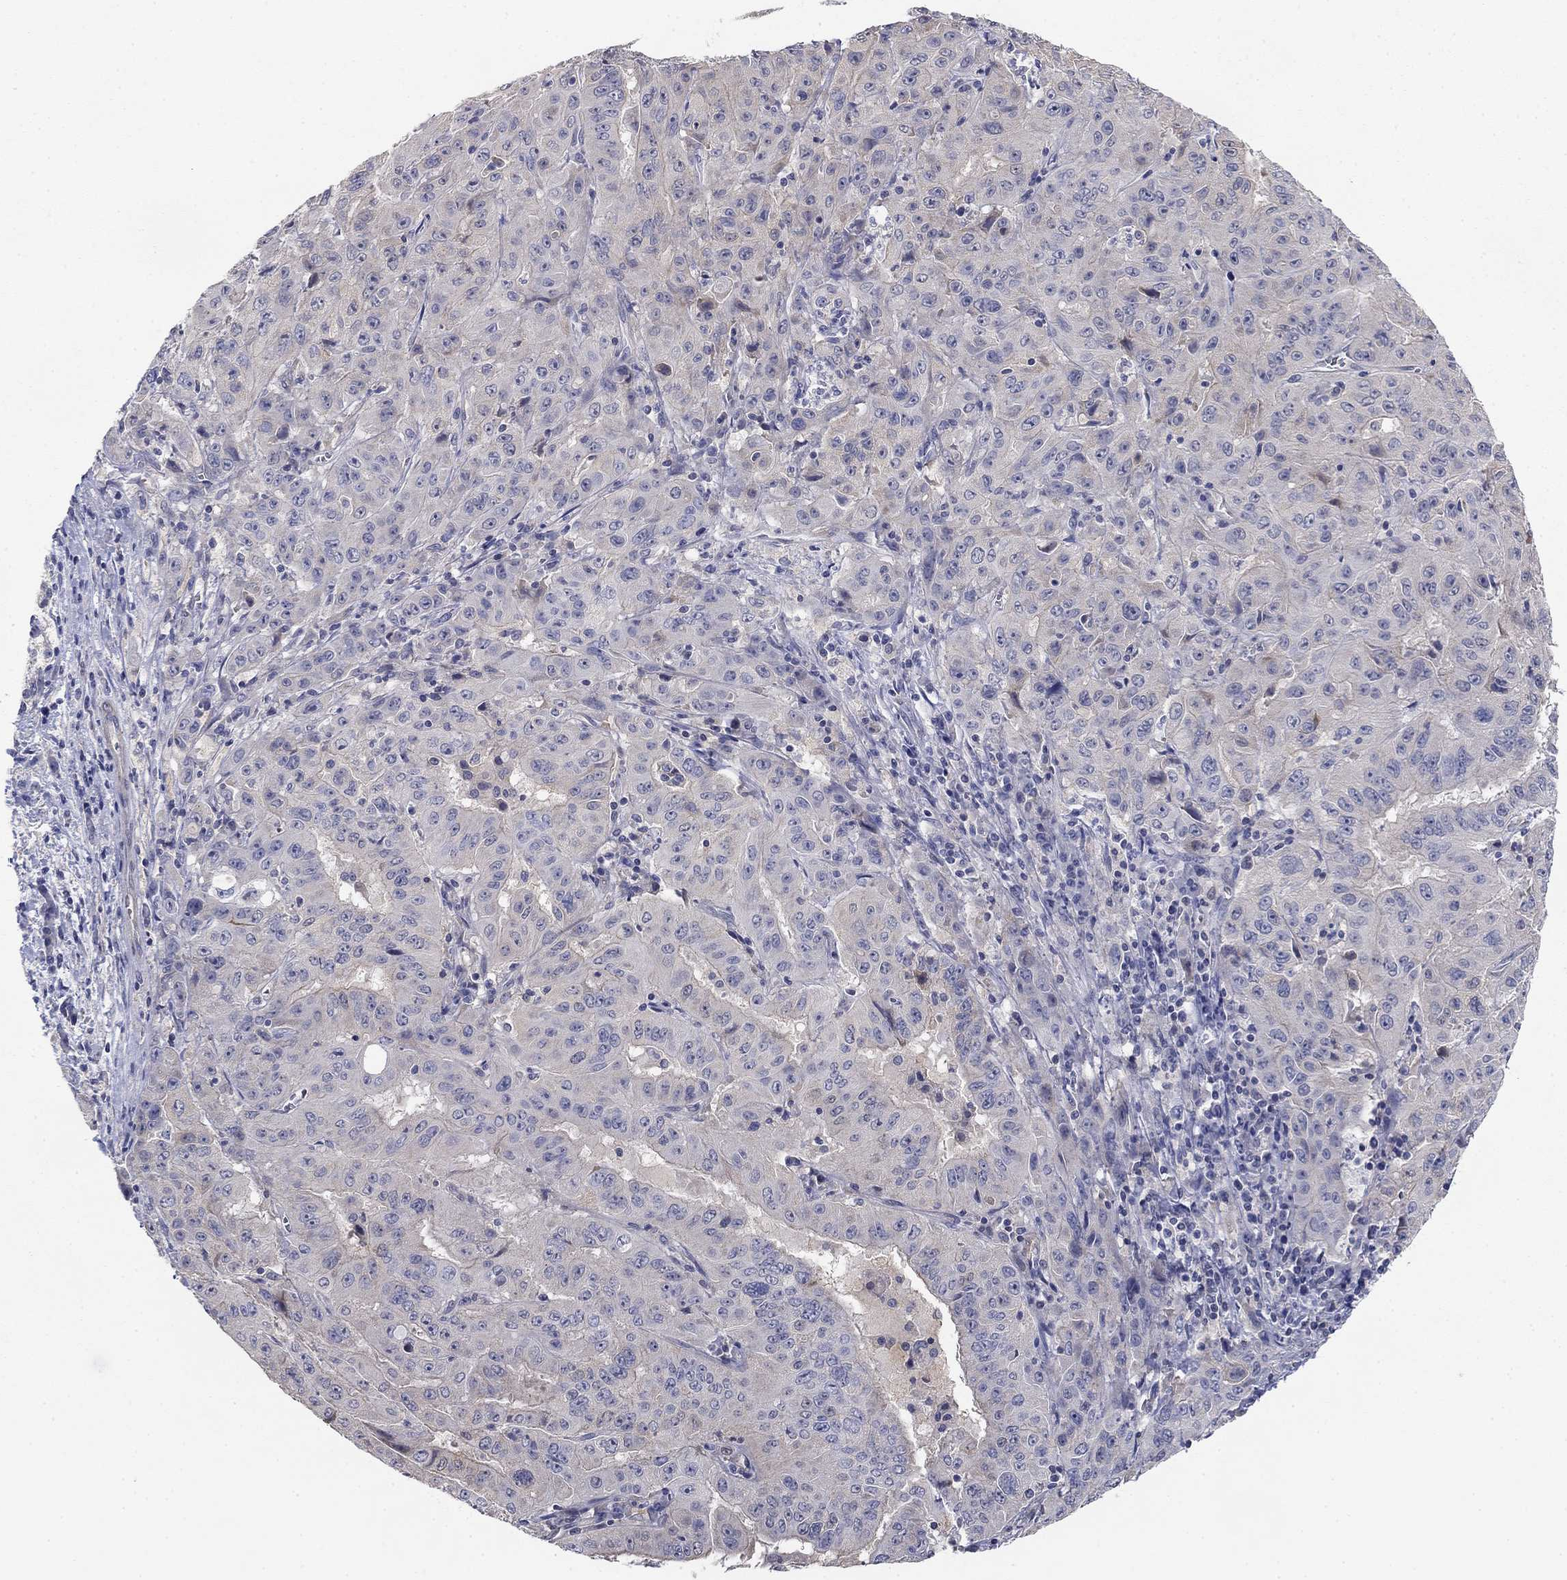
{"staining": {"intensity": "negative", "quantity": "none", "location": "none"}, "tissue": "pancreatic cancer", "cell_type": "Tumor cells", "image_type": "cancer", "snomed": [{"axis": "morphology", "description": "Adenocarcinoma, NOS"}, {"axis": "topography", "description": "Pancreas"}], "caption": "Pancreatic cancer (adenocarcinoma) was stained to show a protein in brown. There is no significant expression in tumor cells.", "gene": "GRK7", "patient": {"sex": "male", "age": 63}}